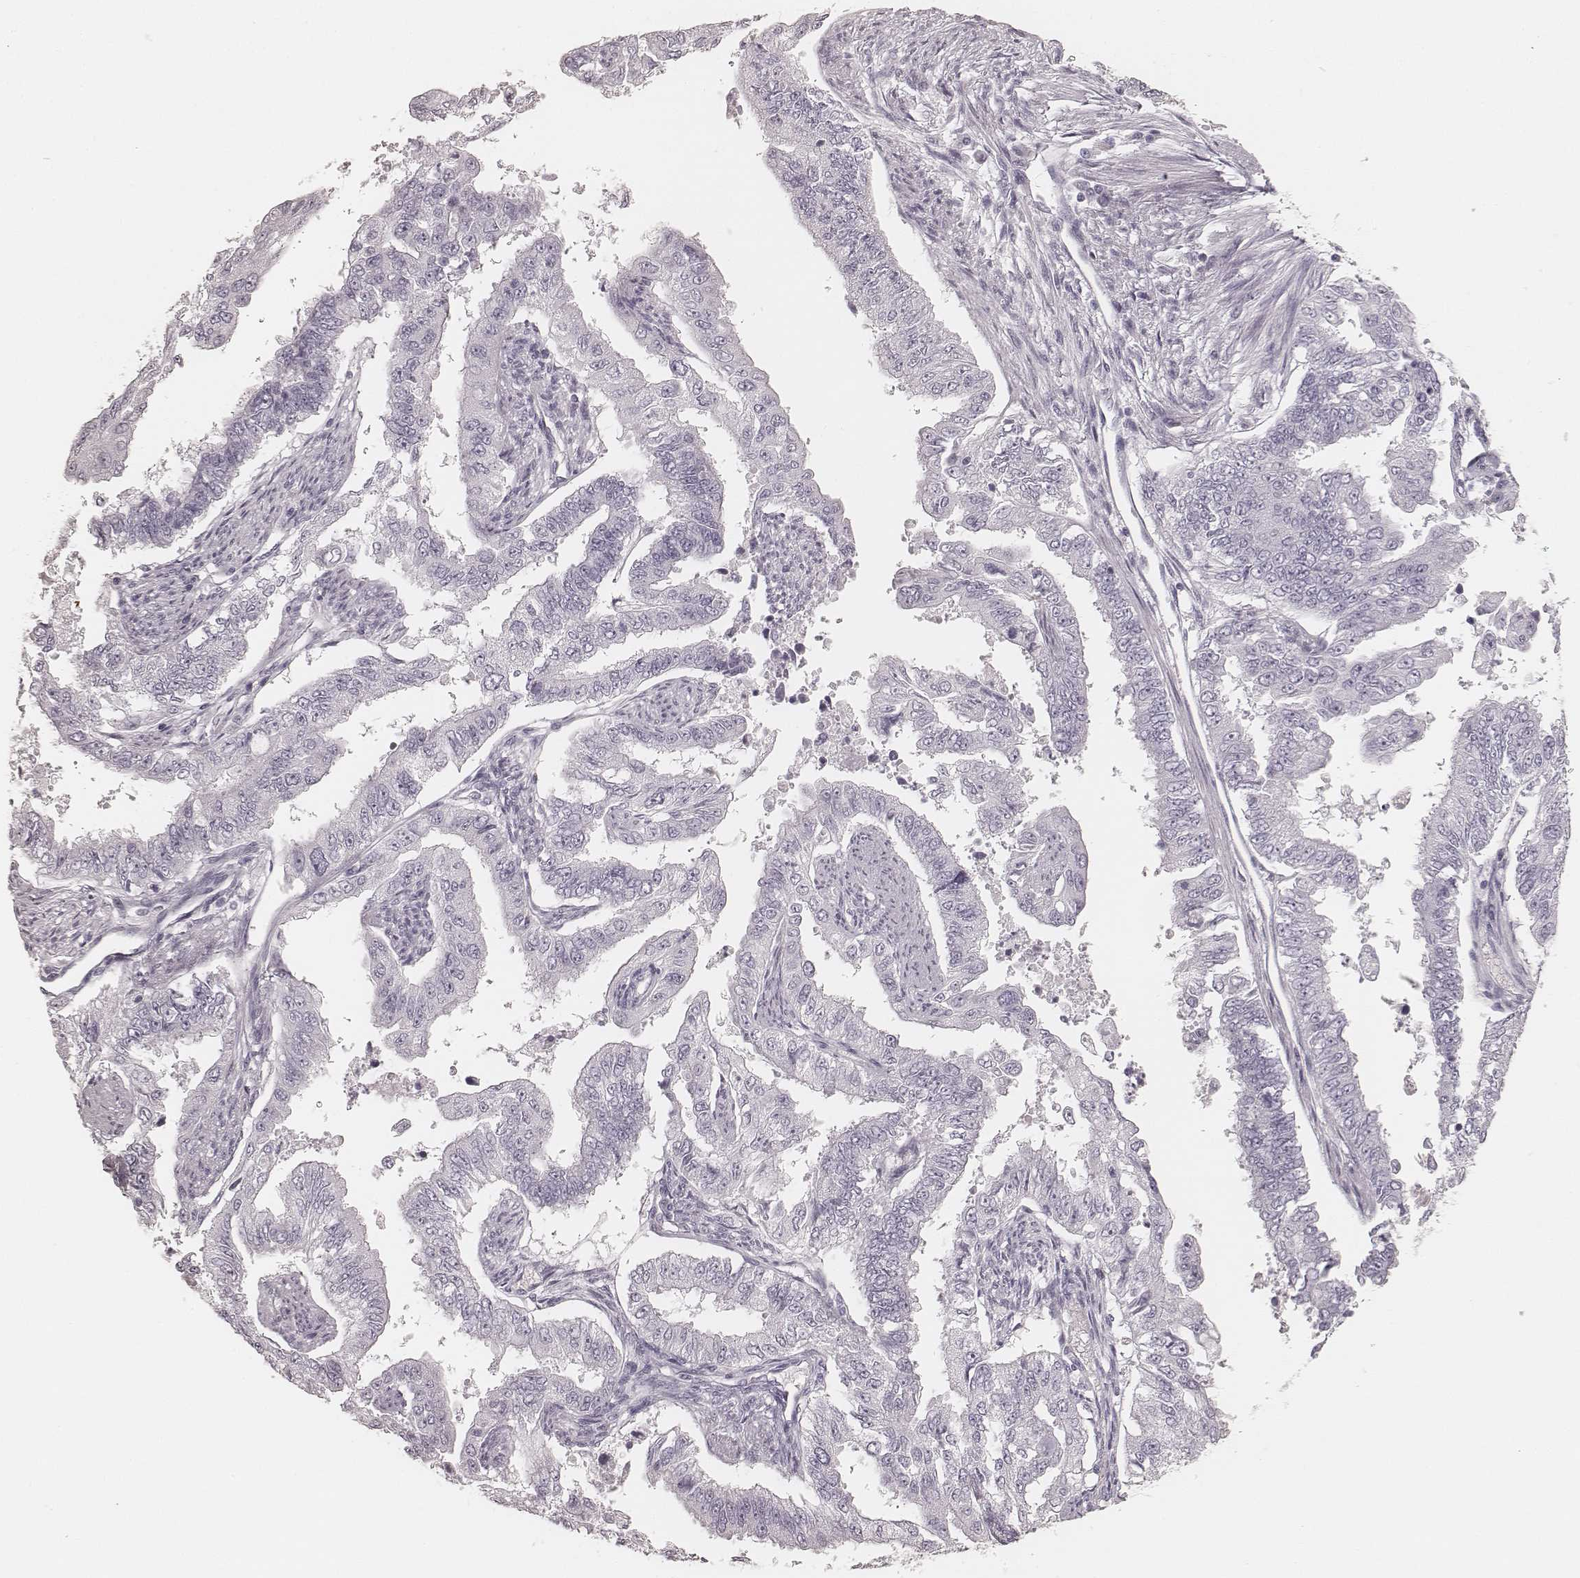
{"staining": {"intensity": "negative", "quantity": "none", "location": "none"}, "tissue": "endometrial cancer", "cell_type": "Tumor cells", "image_type": "cancer", "snomed": [{"axis": "morphology", "description": "Adenocarcinoma, NOS"}, {"axis": "topography", "description": "Uterus"}], "caption": "IHC micrograph of endometrial cancer (adenocarcinoma) stained for a protein (brown), which demonstrates no staining in tumor cells.", "gene": "KRT72", "patient": {"sex": "female", "age": 59}}